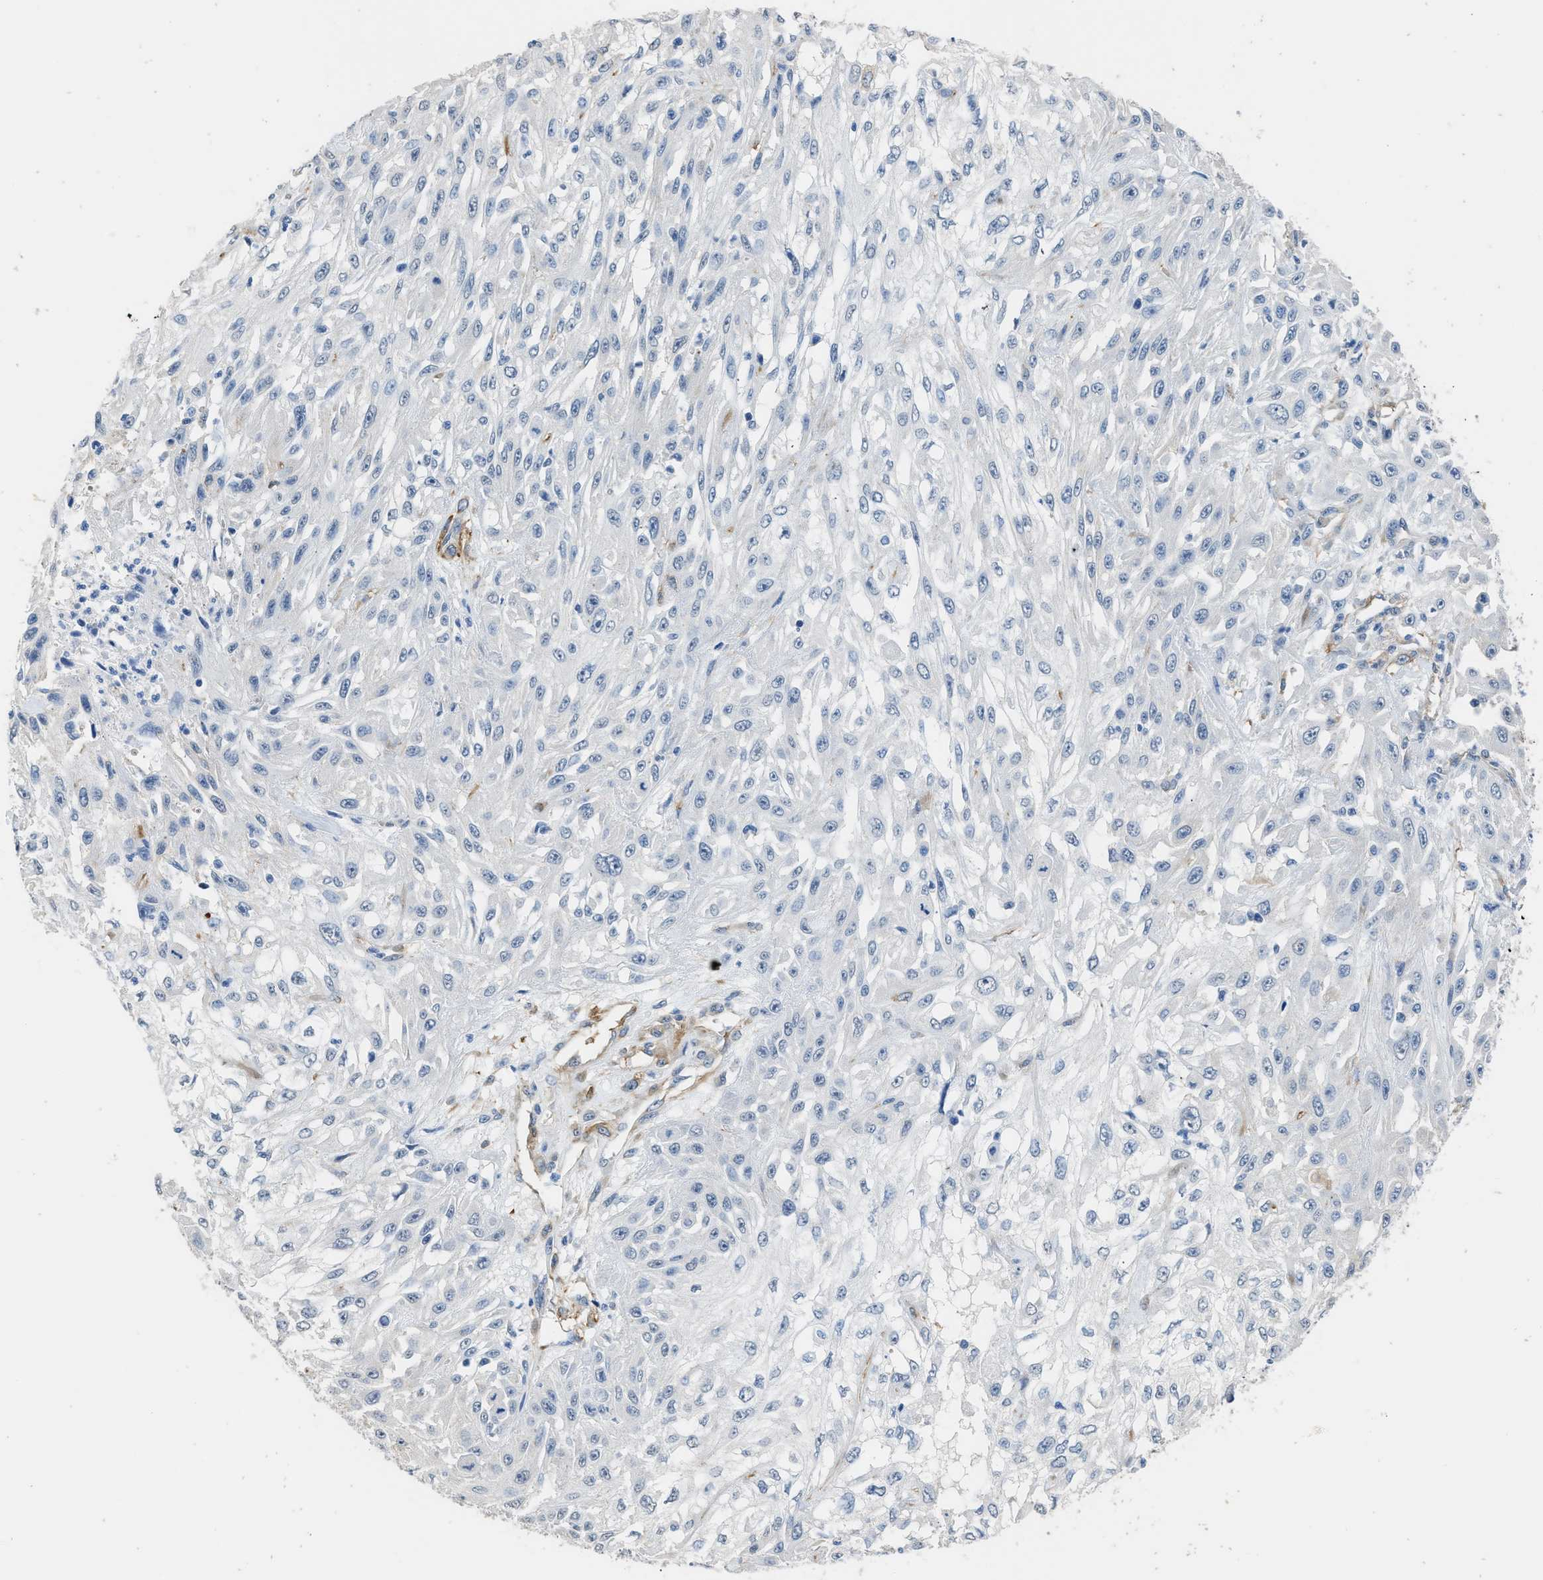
{"staining": {"intensity": "negative", "quantity": "none", "location": "none"}, "tissue": "skin cancer", "cell_type": "Tumor cells", "image_type": "cancer", "snomed": [{"axis": "morphology", "description": "Squamous cell carcinoma, NOS"}, {"axis": "morphology", "description": "Squamous cell carcinoma, metastatic, NOS"}, {"axis": "topography", "description": "Skin"}, {"axis": "topography", "description": "Lymph node"}], "caption": "High power microscopy histopathology image of an immunohistochemistry (IHC) image of metastatic squamous cell carcinoma (skin), revealing no significant staining in tumor cells. (Immunohistochemistry, brightfield microscopy, high magnification).", "gene": "ZSWIM5", "patient": {"sex": "male", "age": 75}}